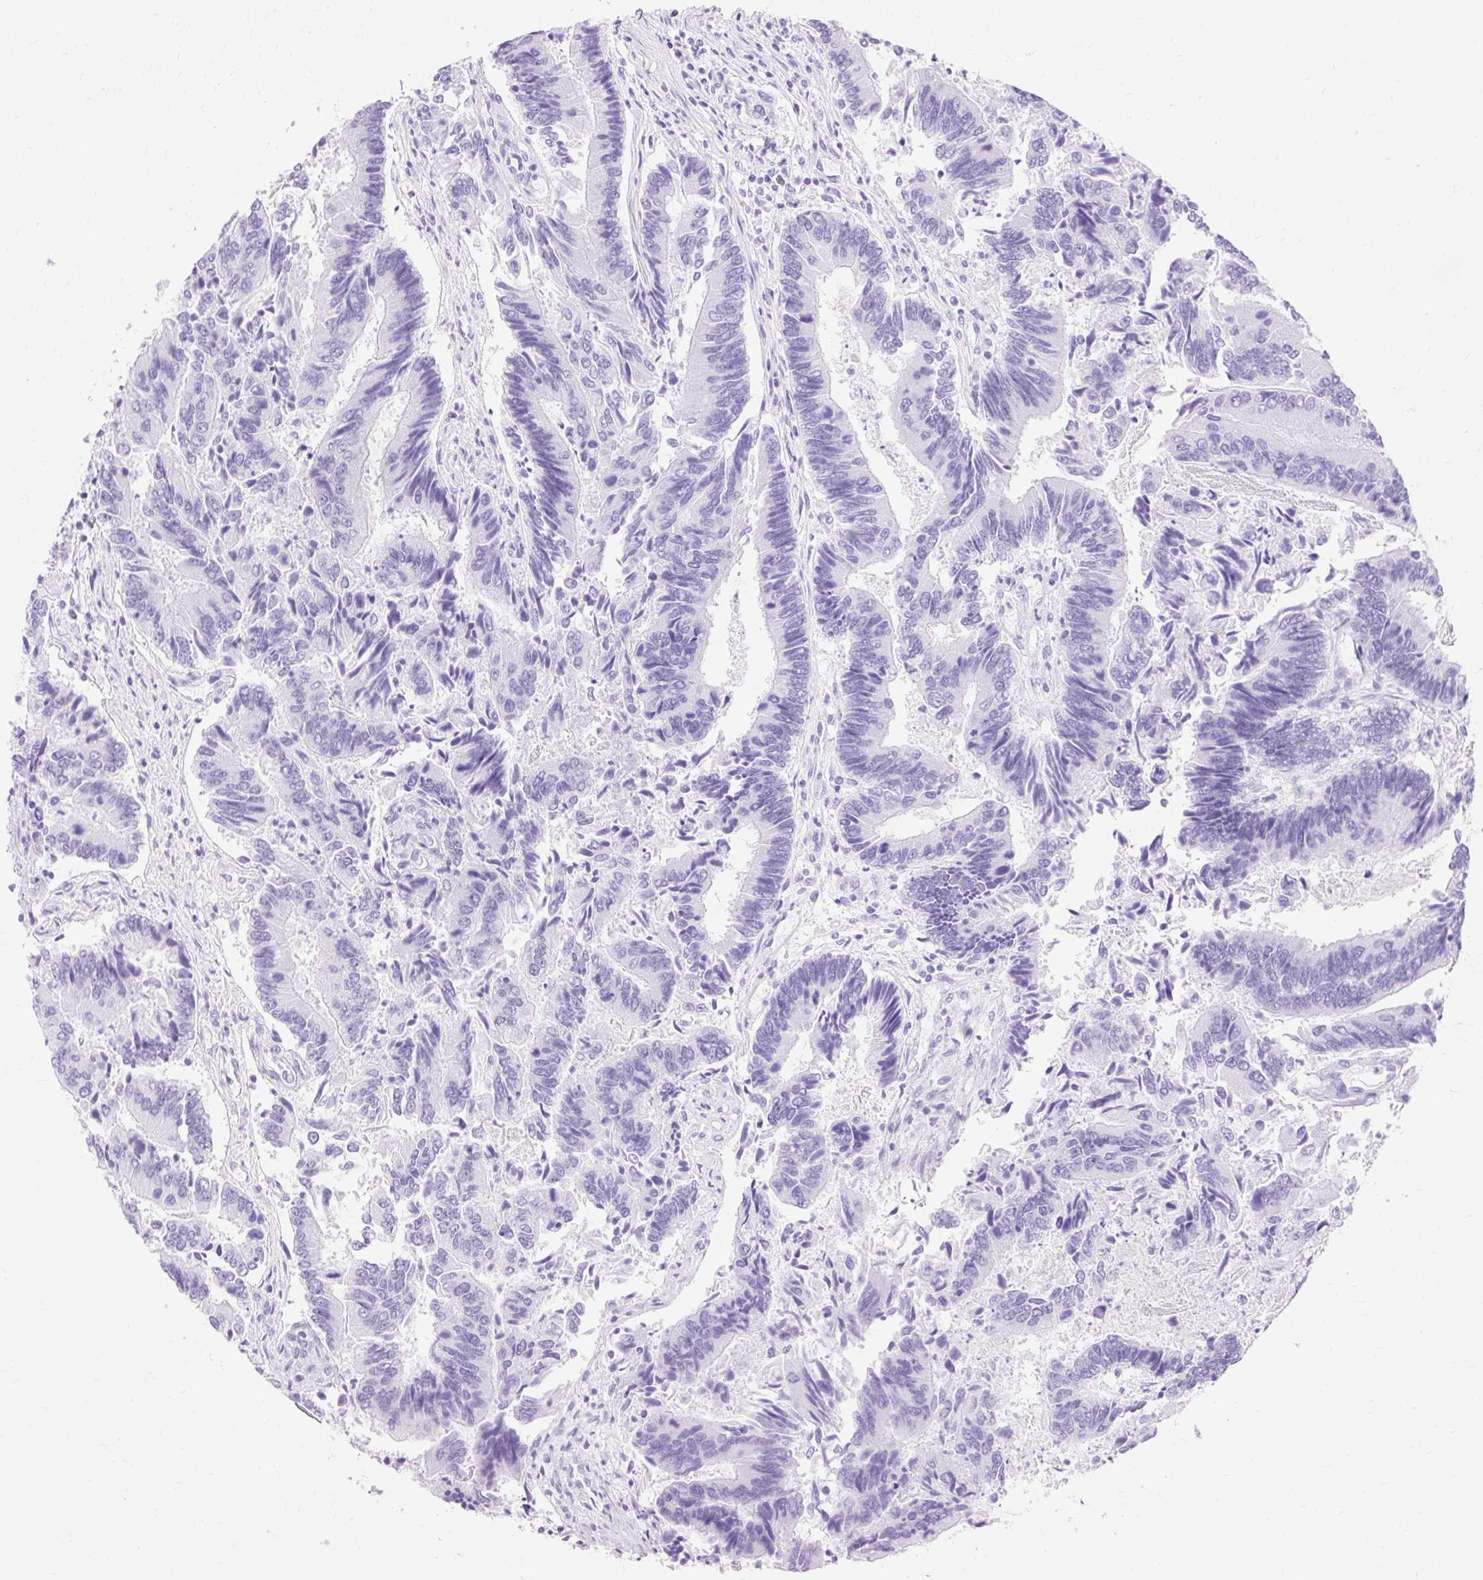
{"staining": {"intensity": "negative", "quantity": "none", "location": "none"}, "tissue": "colorectal cancer", "cell_type": "Tumor cells", "image_type": "cancer", "snomed": [{"axis": "morphology", "description": "Adenocarcinoma, NOS"}, {"axis": "topography", "description": "Colon"}], "caption": "Colorectal cancer stained for a protein using IHC reveals no expression tumor cells.", "gene": "MBP", "patient": {"sex": "female", "age": 67}}